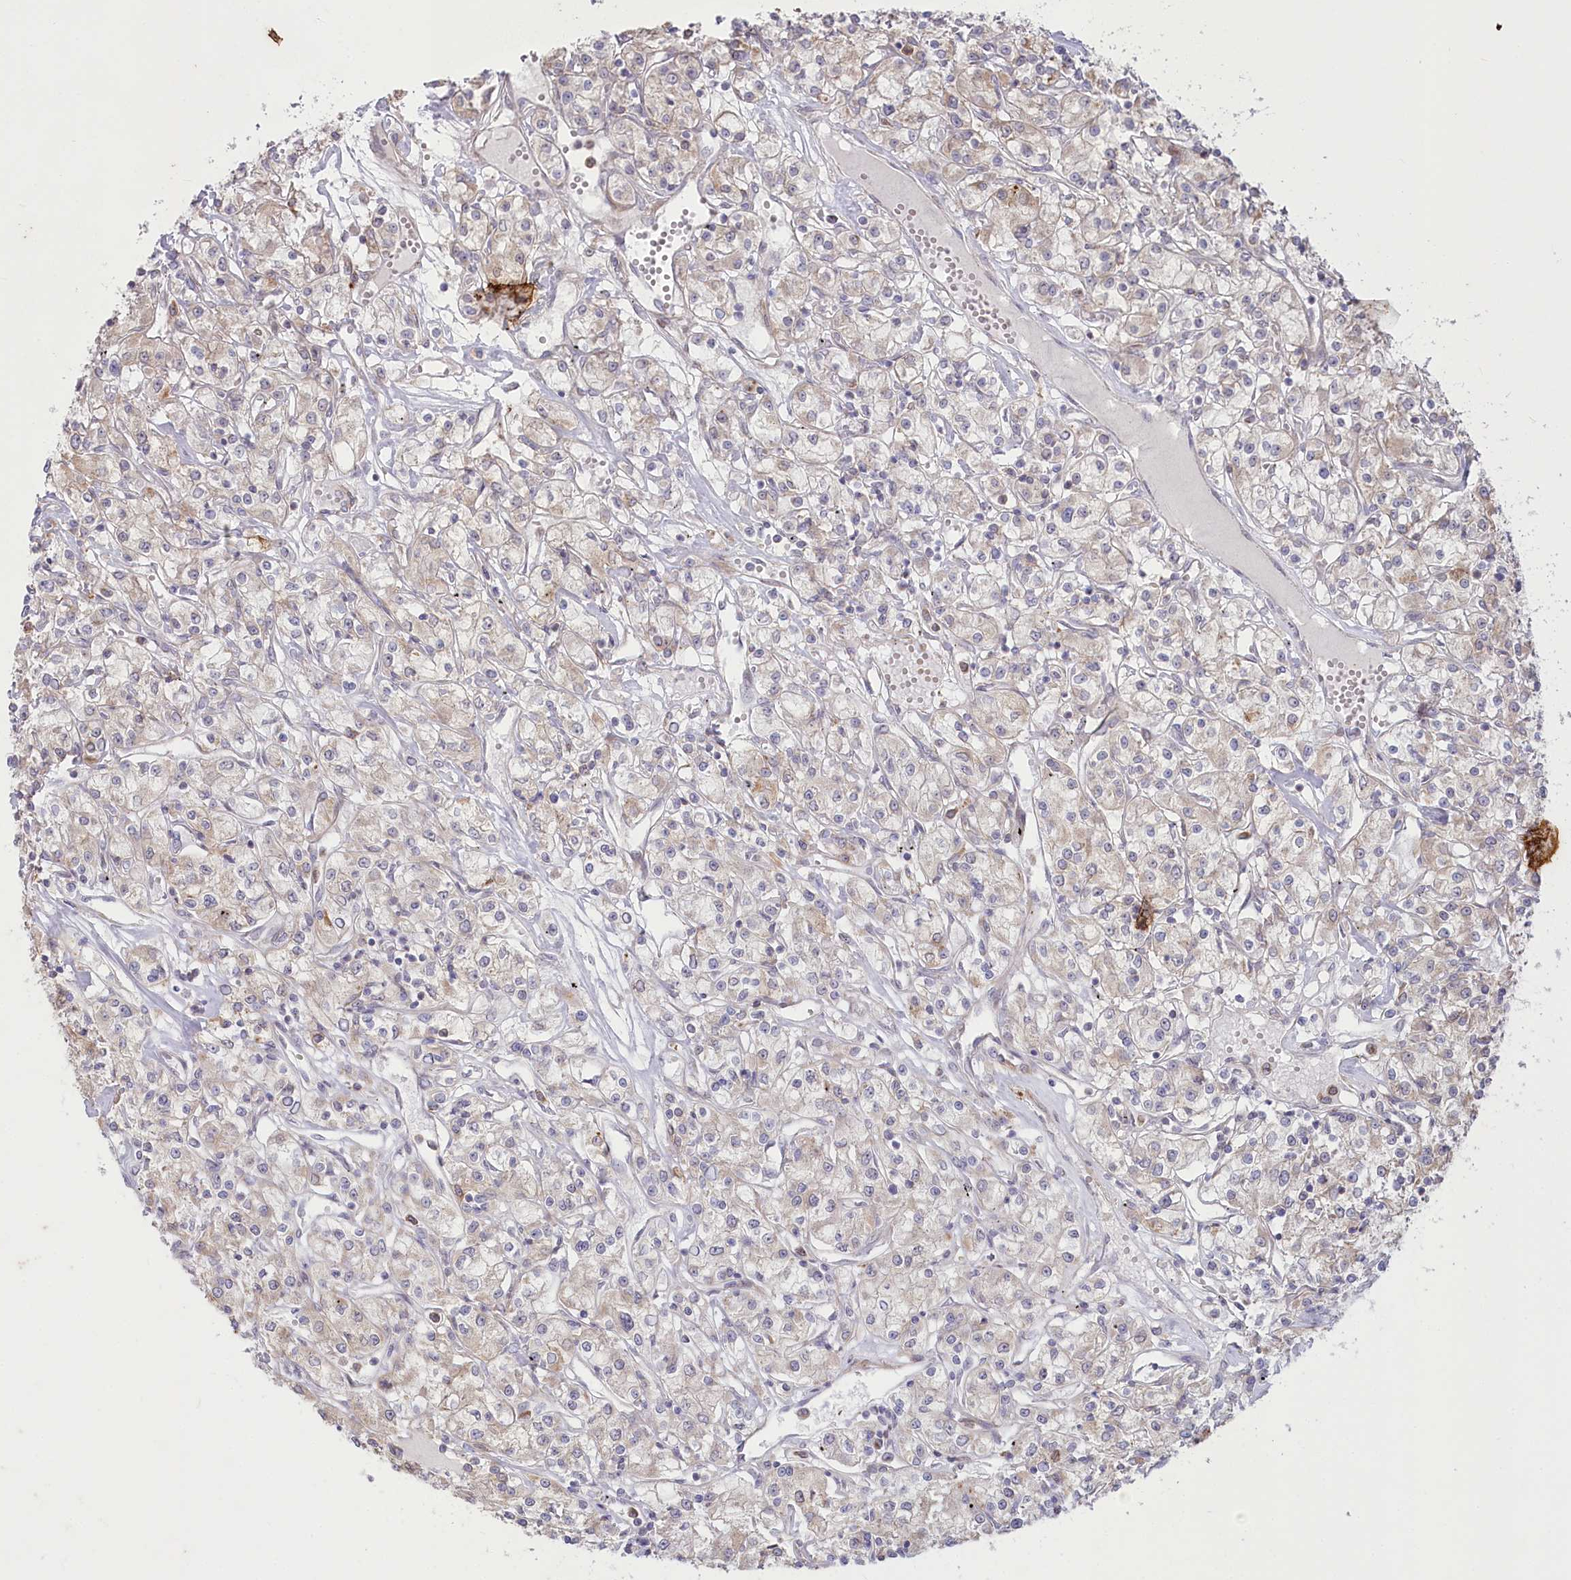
{"staining": {"intensity": "moderate", "quantity": "25%-75%", "location": "cytoplasmic/membranous"}, "tissue": "renal cancer", "cell_type": "Tumor cells", "image_type": "cancer", "snomed": [{"axis": "morphology", "description": "Adenocarcinoma, NOS"}, {"axis": "topography", "description": "Kidney"}], "caption": "Renal adenocarcinoma stained with immunohistochemistry (IHC) exhibits moderate cytoplasmic/membranous positivity in approximately 25%-75% of tumor cells.", "gene": "MTG1", "patient": {"sex": "female", "age": 59}}